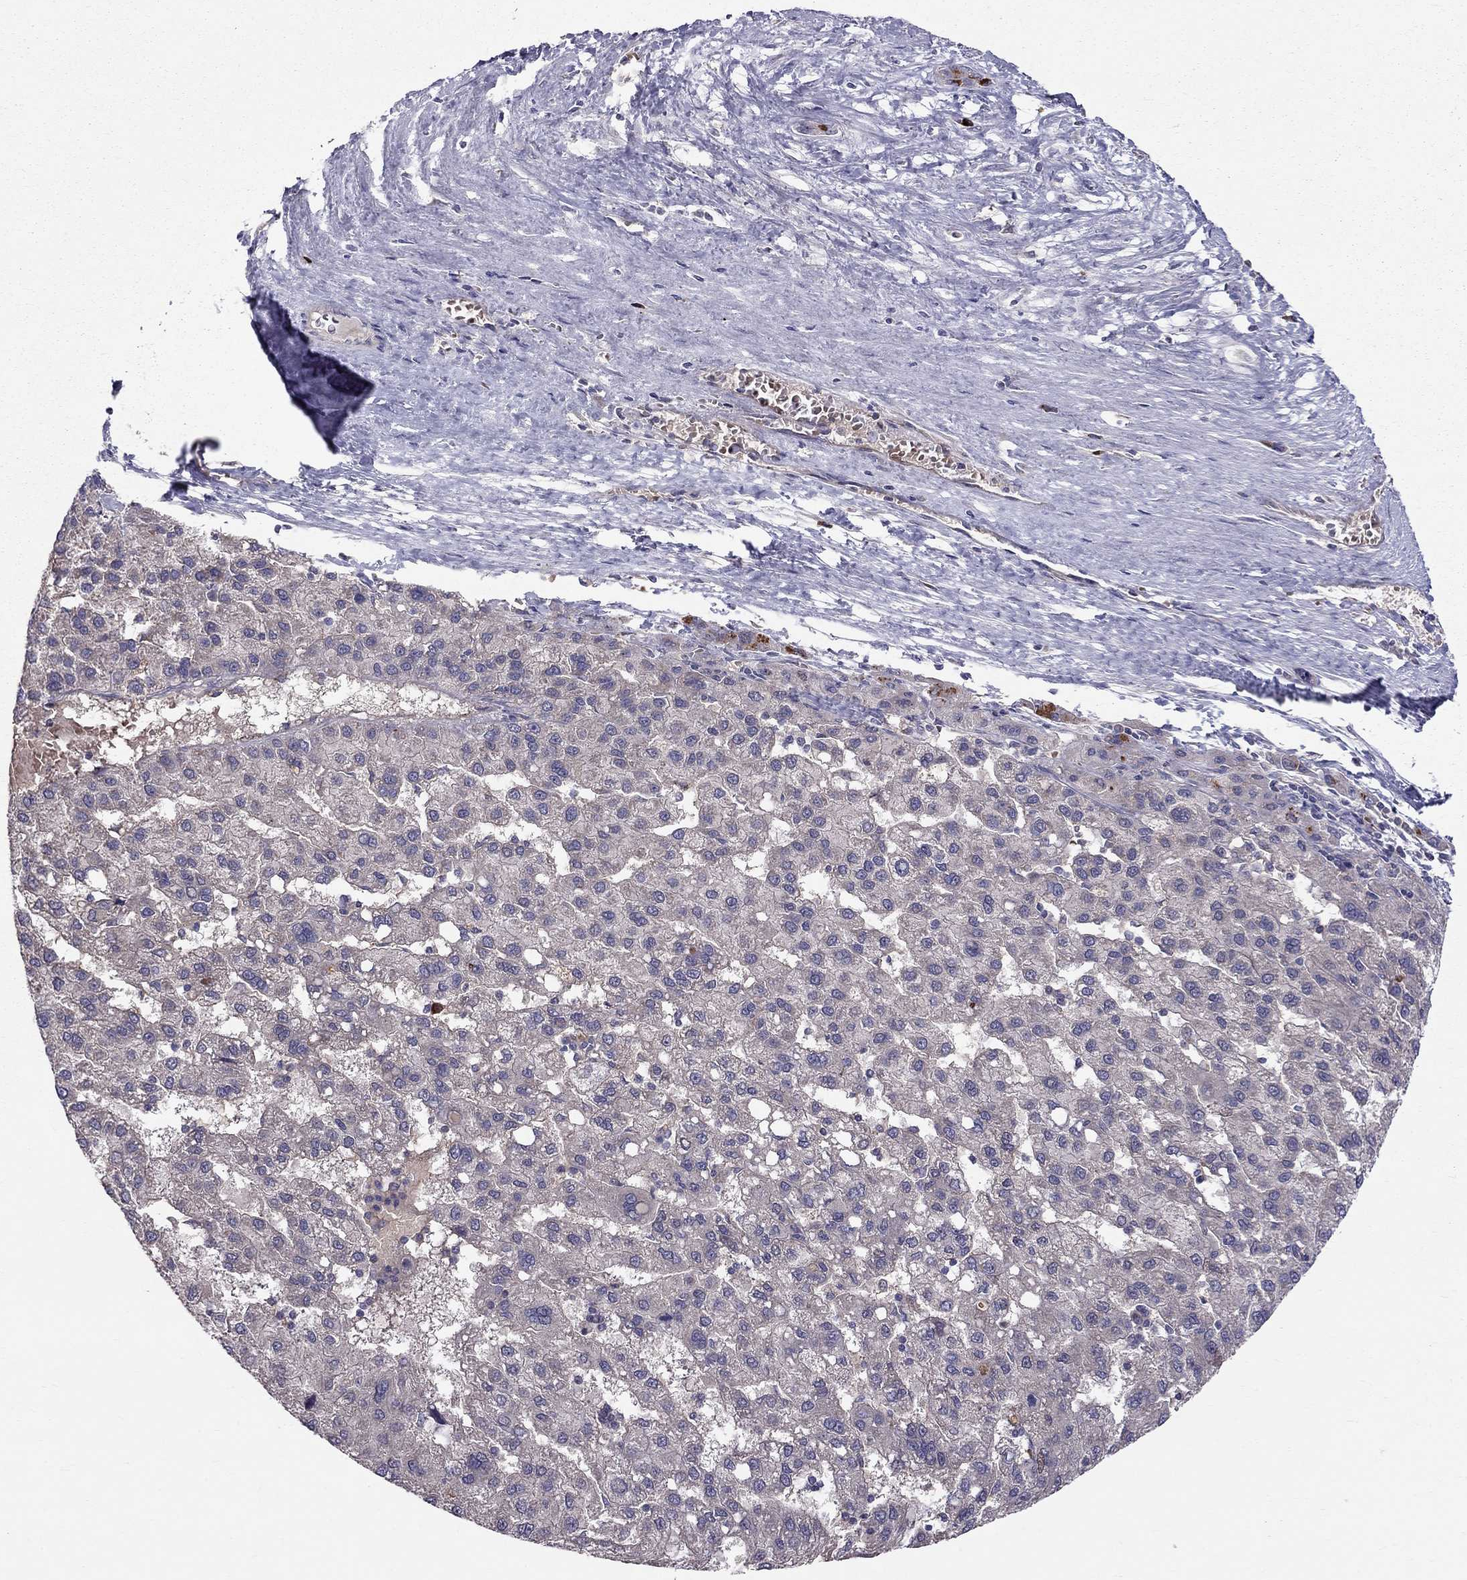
{"staining": {"intensity": "negative", "quantity": "none", "location": "none"}, "tissue": "liver cancer", "cell_type": "Tumor cells", "image_type": "cancer", "snomed": [{"axis": "morphology", "description": "Carcinoma, Hepatocellular, NOS"}, {"axis": "topography", "description": "Liver"}], "caption": "IHC of human liver cancer shows no expression in tumor cells.", "gene": "PIK3CG", "patient": {"sex": "female", "age": 82}}